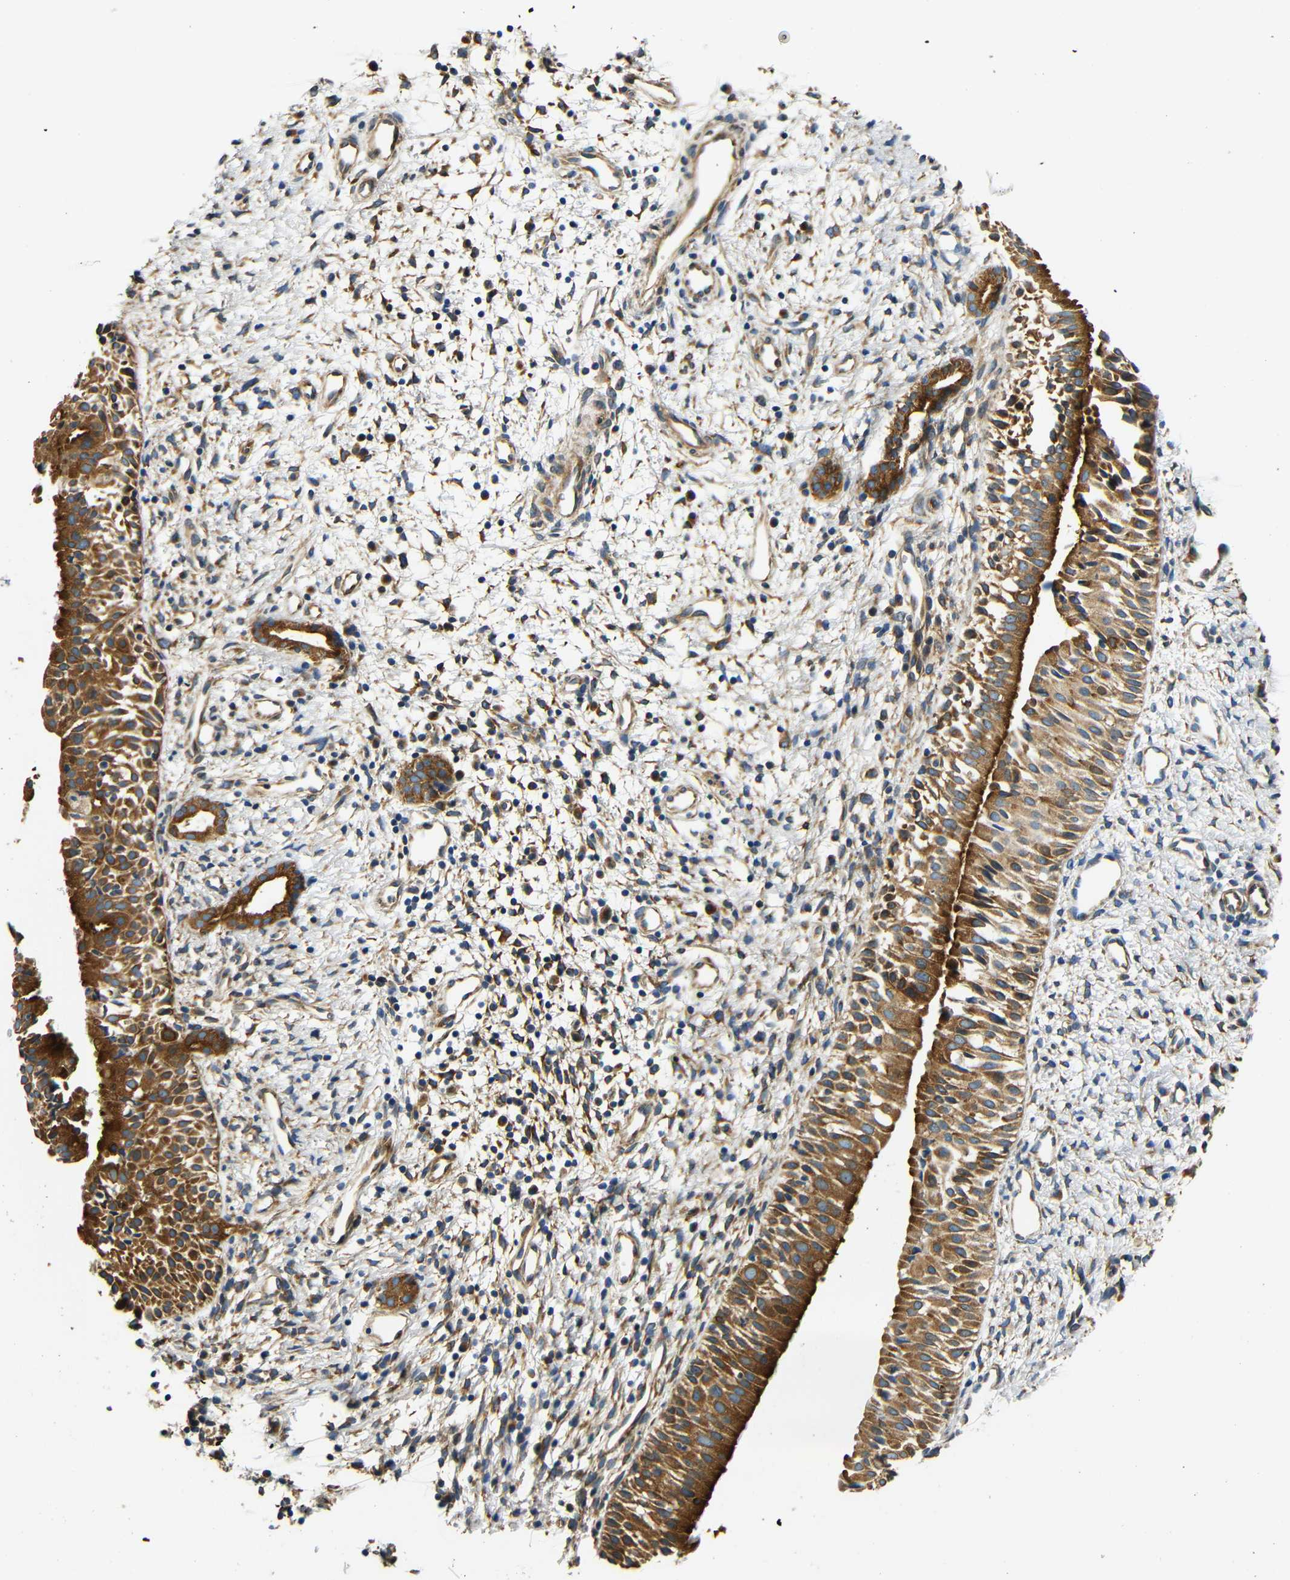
{"staining": {"intensity": "strong", "quantity": ">75%", "location": "cytoplasmic/membranous"}, "tissue": "nasopharynx", "cell_type": "Respiratory epithelial cells", "image_type": "normal", "snomed": [{"axis": "morphology", "description": "Normal tissue, NOS"}, {"axis": "topography", "description": "Nasopharynx"}], "caption": "Immunohistochemical staining of normal nasopharynx displays >75% levels of strong cytoplasmic/membranous protein expression in about >75% of respiratory epithelial cells.", "gene": "VAPB", "patient": {"sex": "male", "age": 22}}